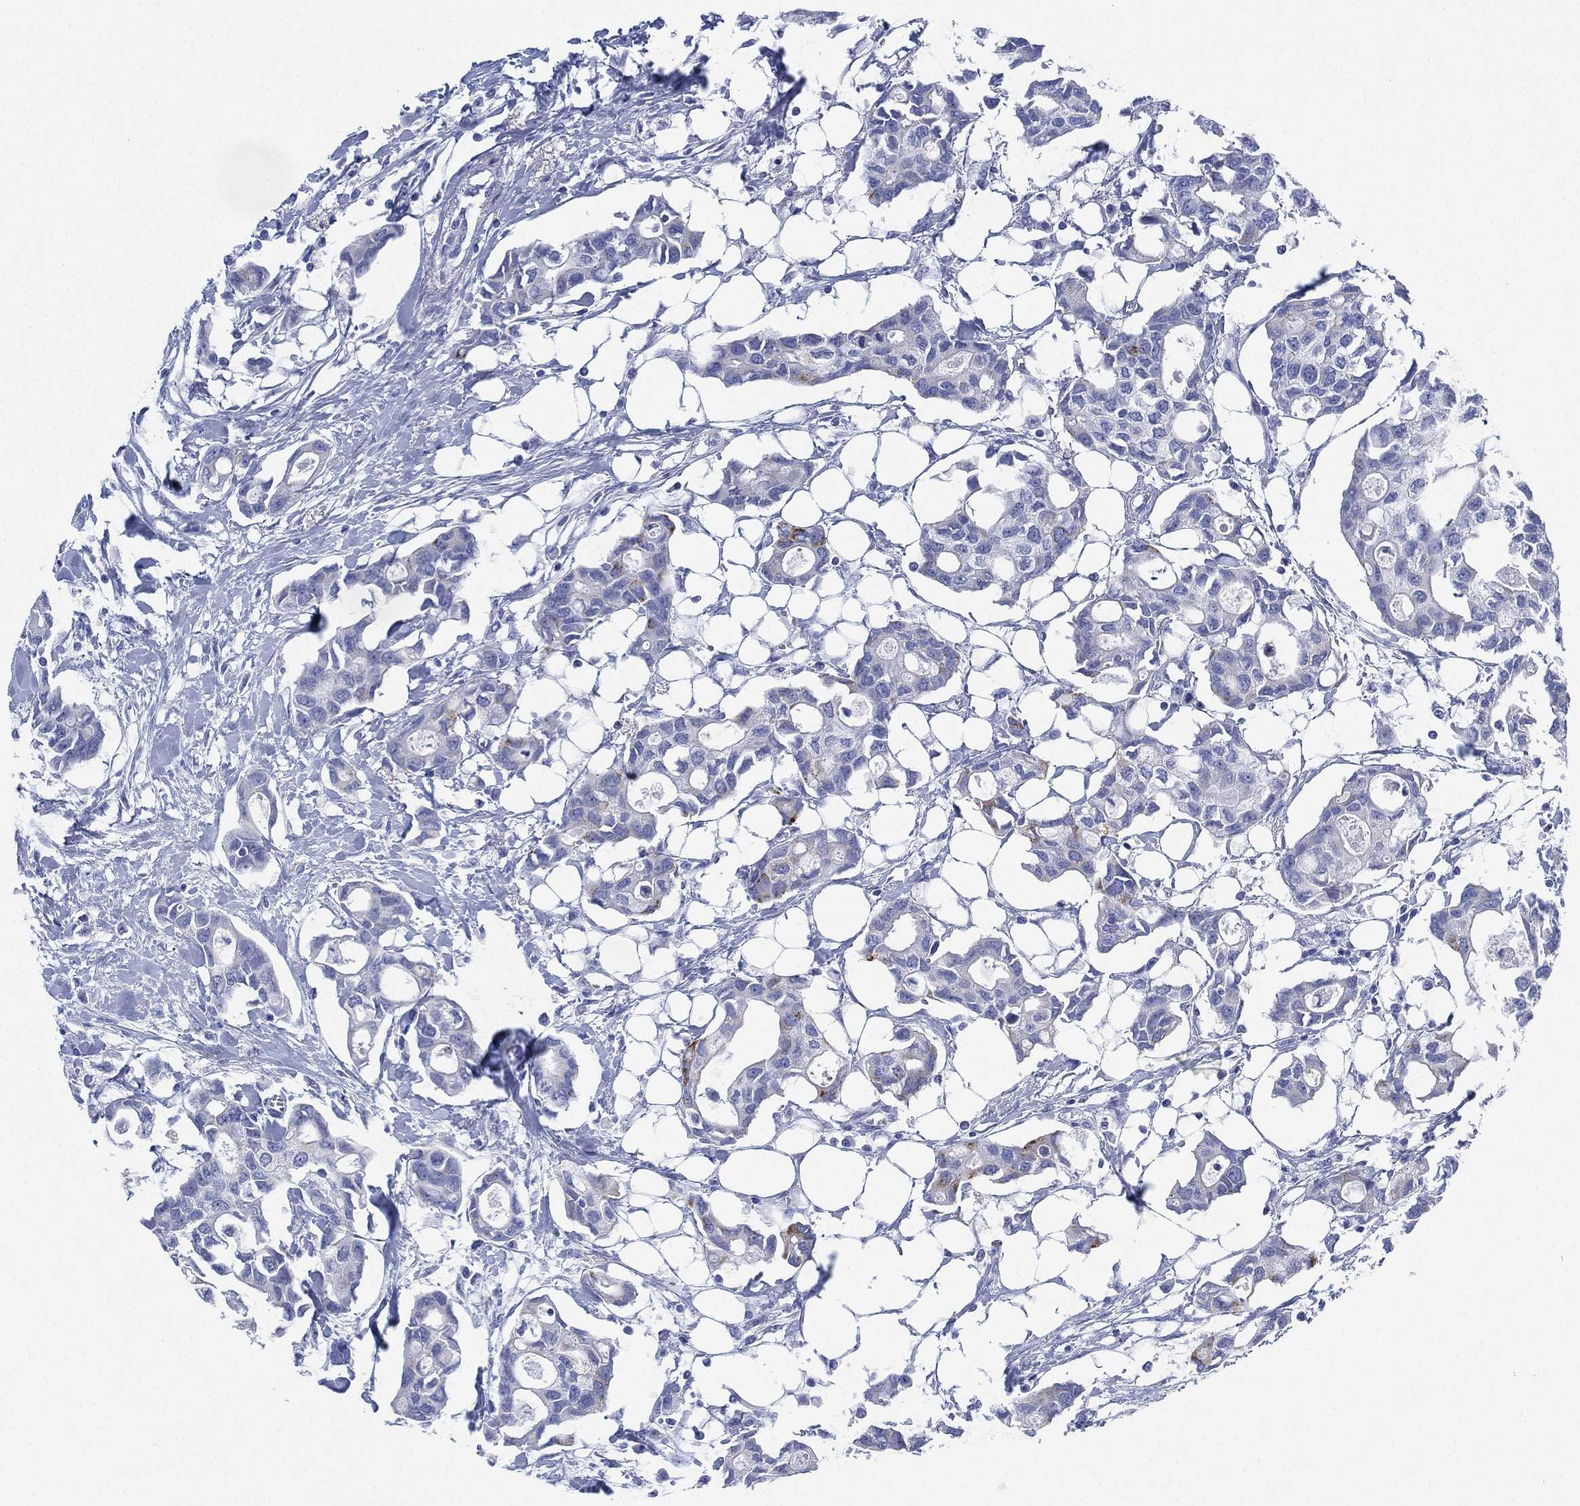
{"staining": {"intensity": "negative", "quantity": "none", "location": "none"}, "tissue": "breast cancer", "cell_type": "Tumor cells", "image_type": "cancer", "snomed": [{"axis": "morphology", "description": "Duct carcinoma"}, {"axis": "topography", "description": "Breast"}], "caption": "IHC image of neoplastic tissue: human breast cancer (infiltrating ductal carcinoma) stained with DAB shows no significant protein staining in tumor cells.", "gene": "SLC9C2", "patient": {"sex": "female", "age": 83}}